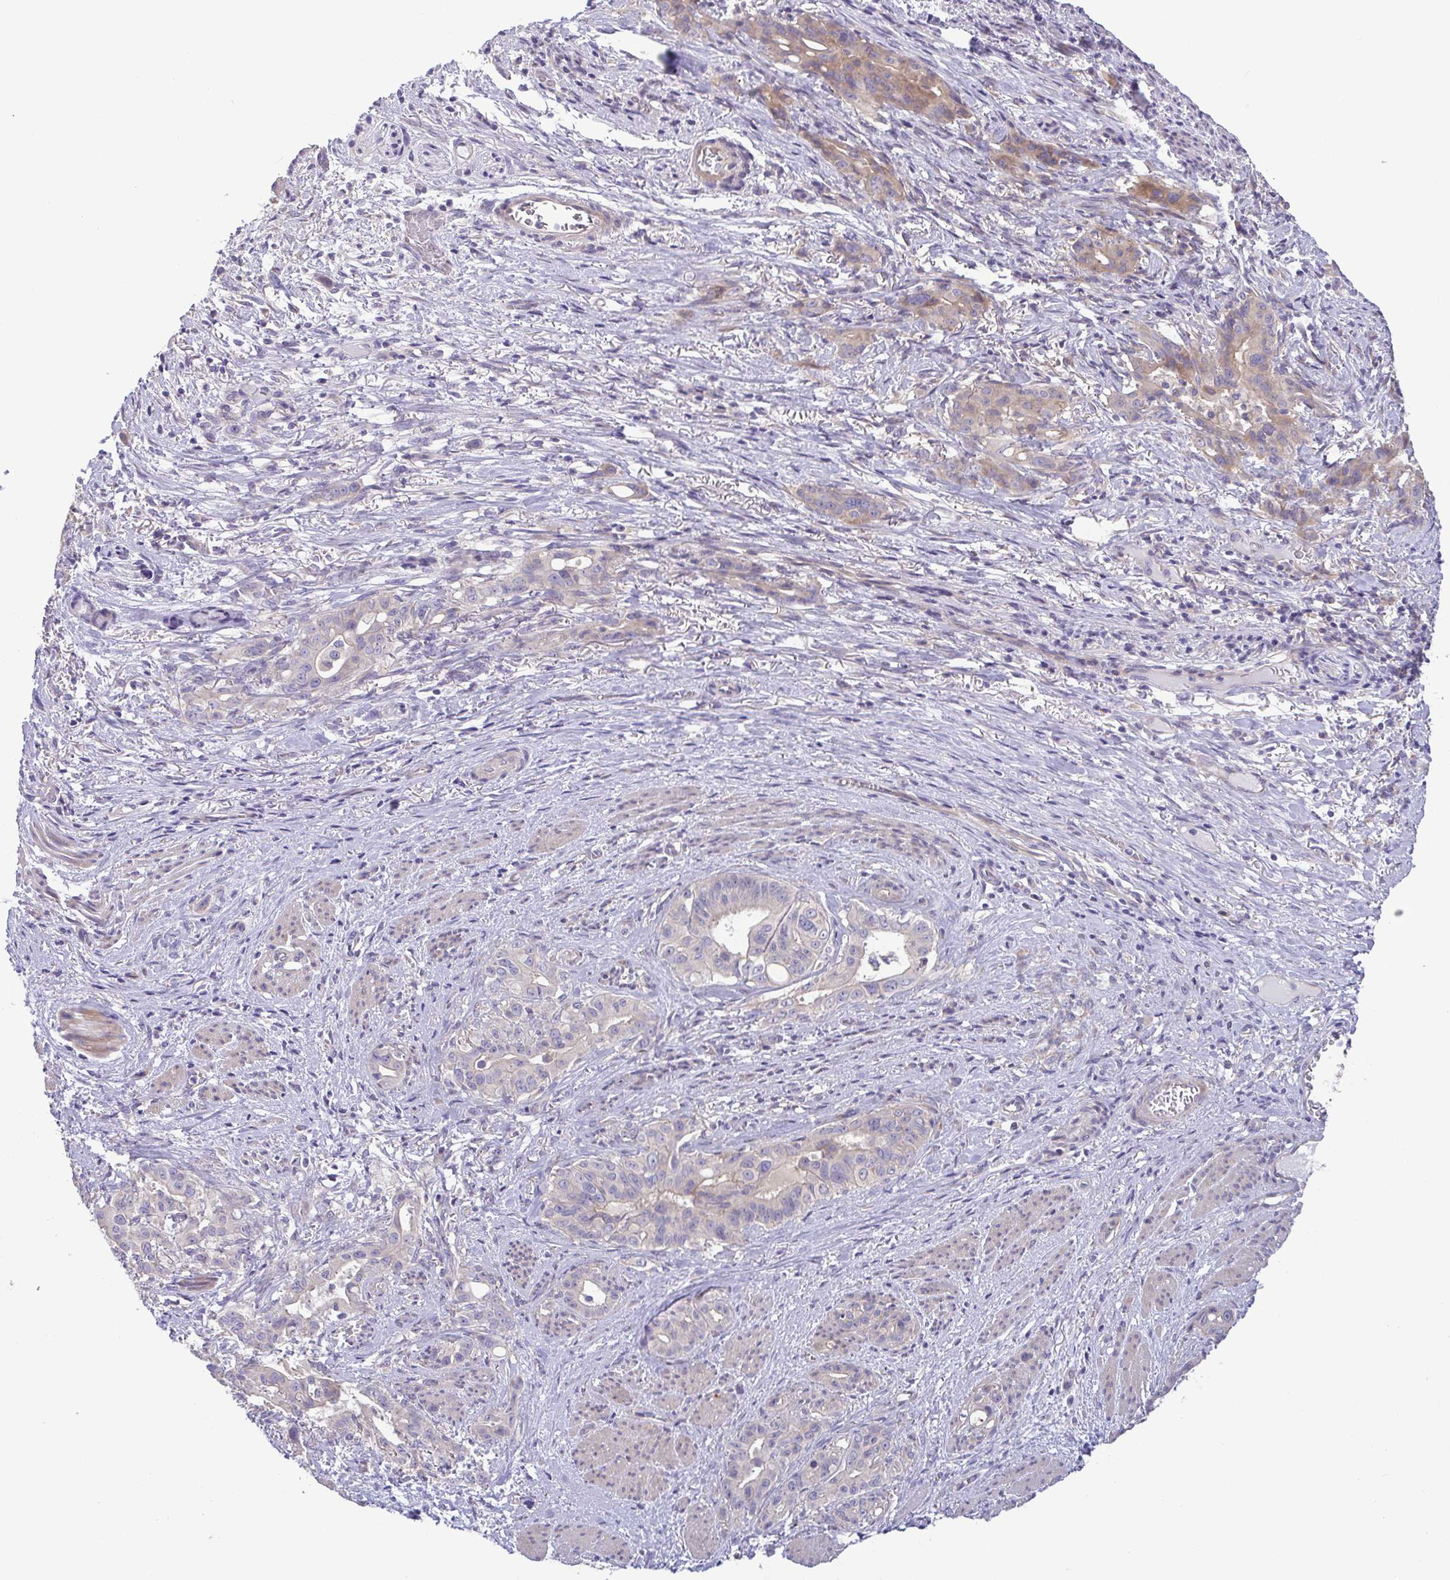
{"staining": {"intensity": "moderate", "quantity": "<25%", "location": "cytoplasmic/membranous"}, "tissue": "stomach cancer", "cell_type": "Tumor cells", "image_type": "cancer", "snomed": [{"axis": "morphology", "description": "Normal tissue, NOS"}, {"axis": "morphology", "description": "Adenocarcinoma, NOS"}, {"axis": "topography", "description": "Esophagus"}, {"axis": "topography", "description": "Stomach, upper"}], "caption": "Human stomach adenocarcinoma stained with a protein marker shows moderate staining in tumor cells.", "gene": "LMF2", "patient": {"sex": "male", "age": 62}}